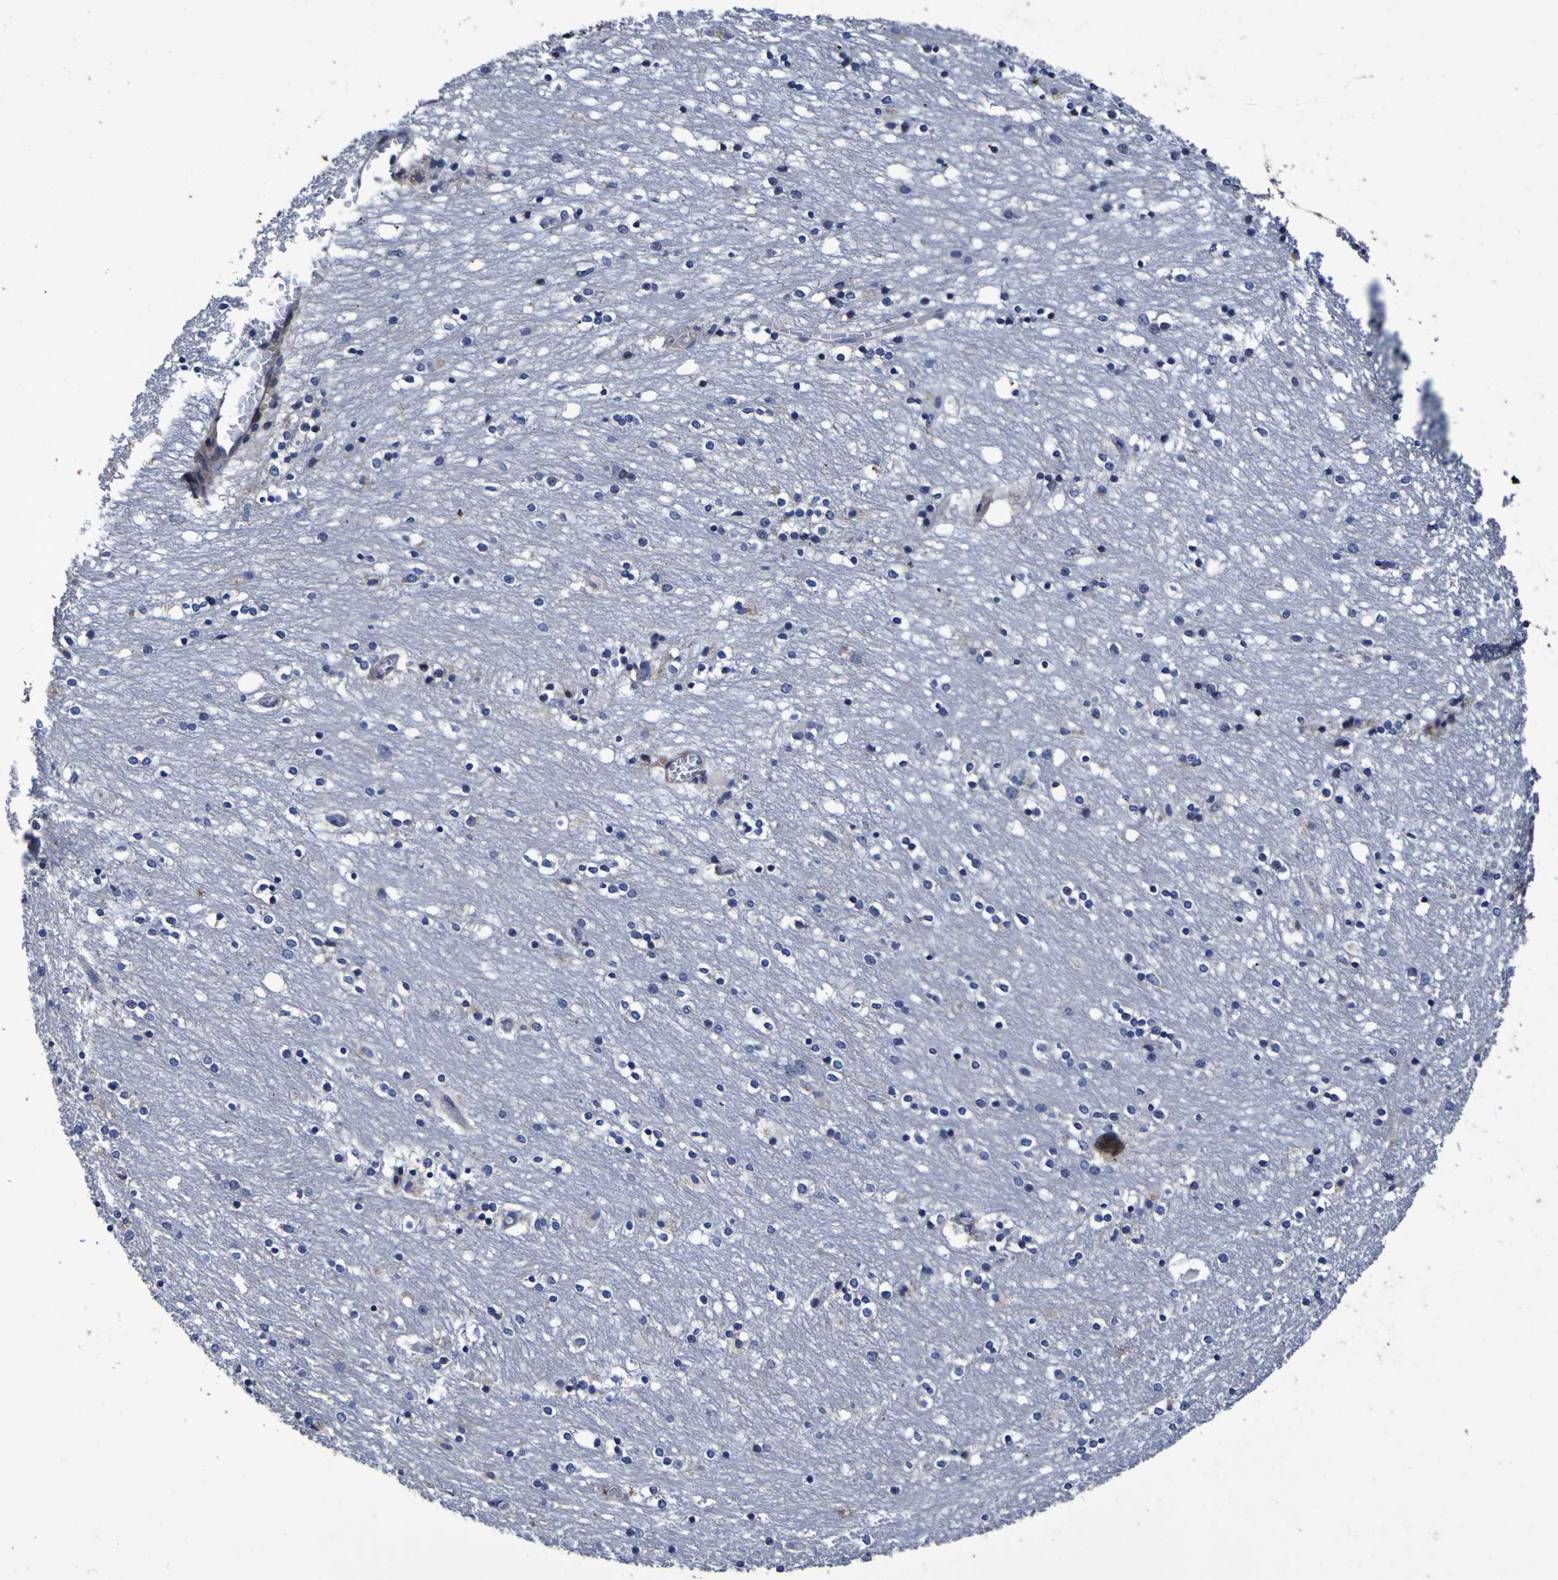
{"staining": {"intensity": "negative", "quantity": "none", "location": "none"}, "tissue": "caudate", "cell_type": "Glial cells", "image_type": "normal", "snomed": [{"axis": "morphology", "description": "Normal tissue, NOS"}, {"axis": "topography", "description": "Lateral ventricle wall"}], "caption": "DAB immunohistochemical staining of unremarkable caudate shows no significant staining in glial cells. (IHC, brightfield microscopy, high magnification).", "gene": "P3H1", "patient": {"sex": "female", "age": 54}}